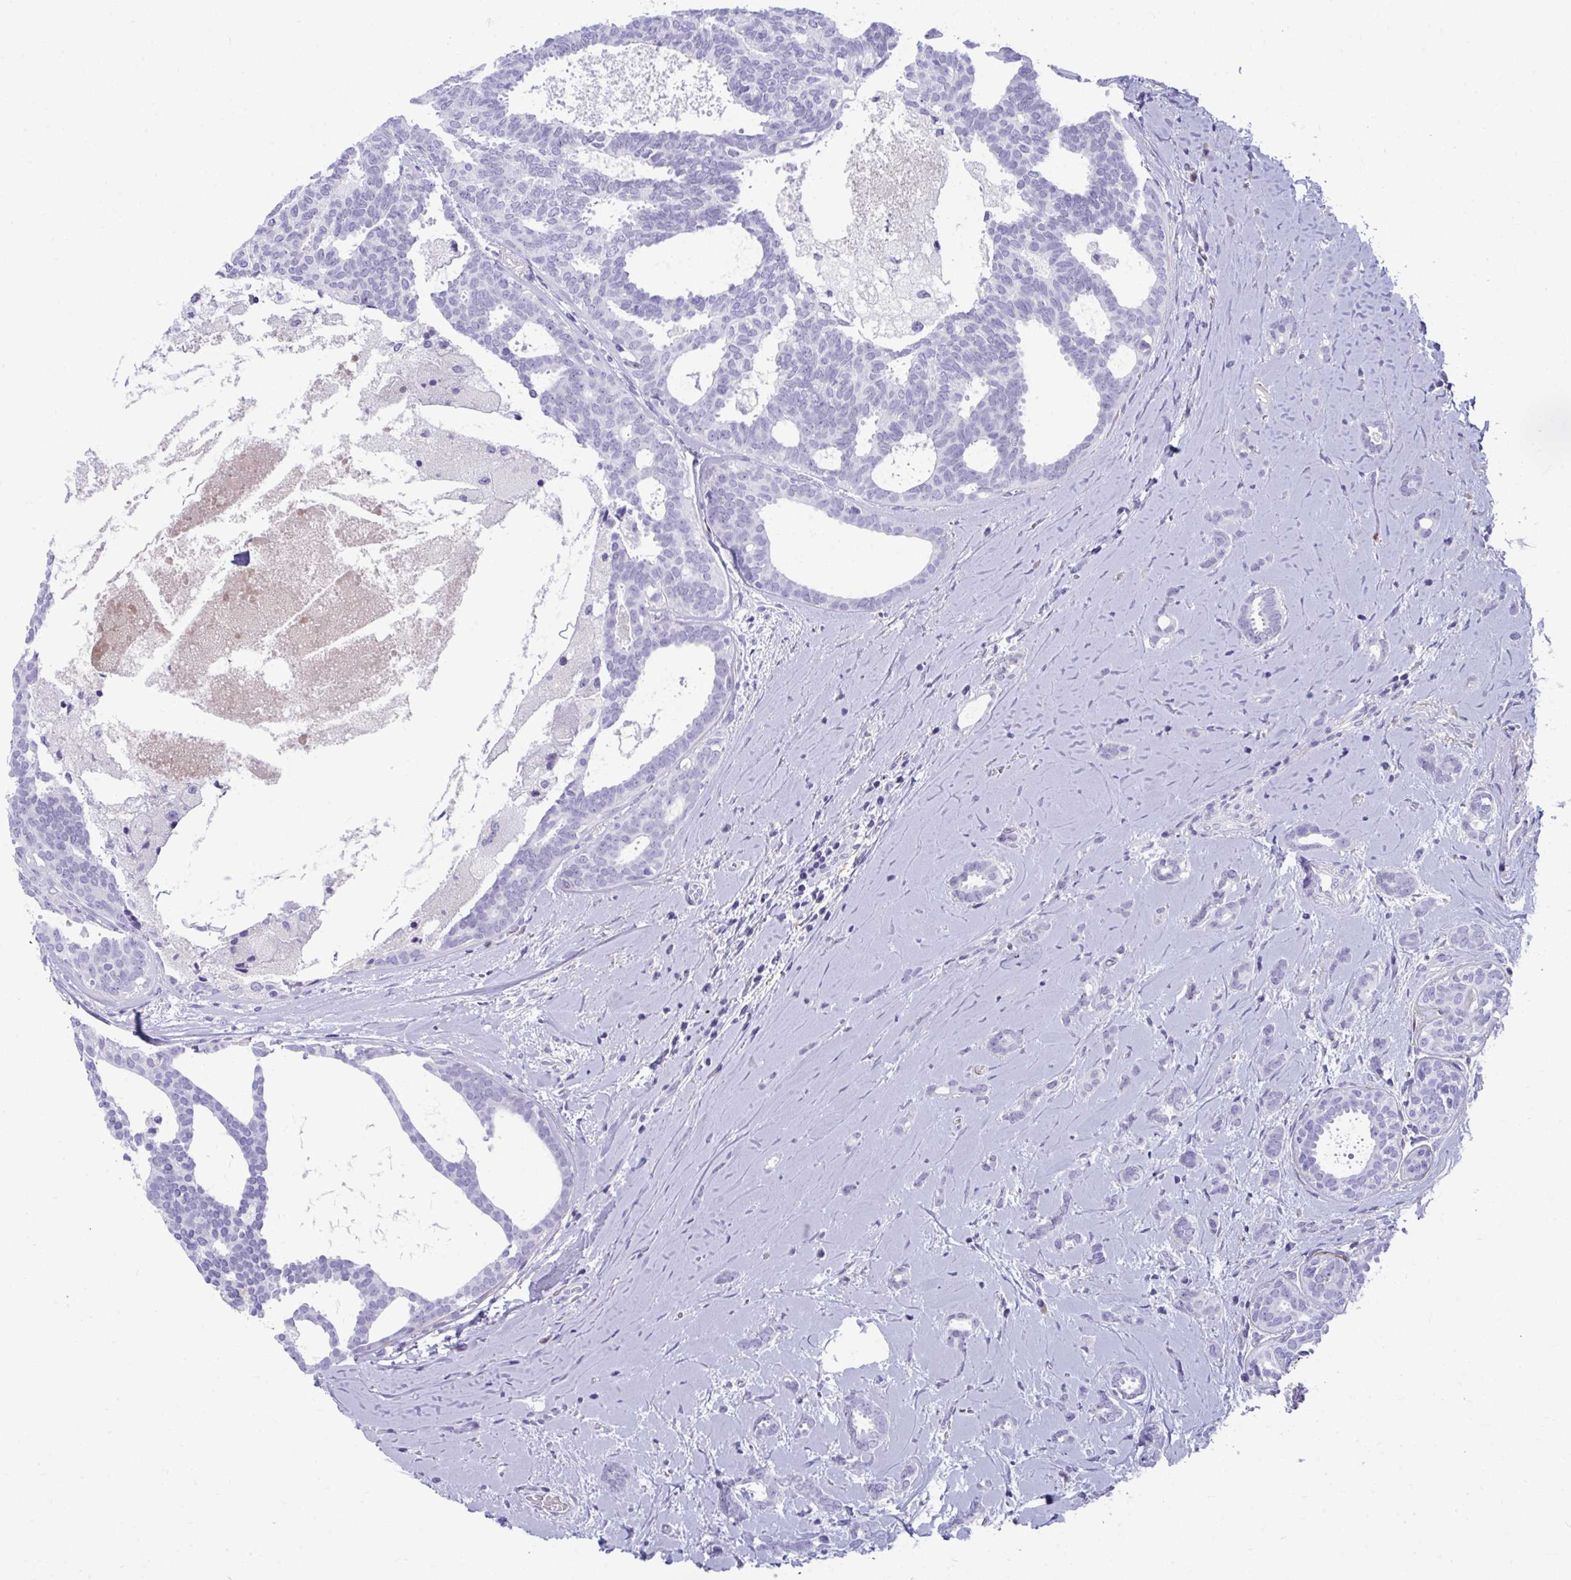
{"staining": {"intensity": "negative", "quantity": "none", "location": "none"}, "tissue": "breast cancer", "cell_type": "Tumor cells", "image_type": "cancer", "snomed": [{"axis": "morphology", "description": "Intraductal carcinoma, in situ"}, {"axis": "morphology", "description": "Duct carcinoma"}, {"axis": "morphology", "description": "Lobular carcinoma, in situ"}, {"axis": "topography", "description": "Breast"}], "caption": "Immunohistochemistry micrograph of breast cancer (lobular carcinoma in situ) stained for a protein (brown), which displays no positivity in tumor cells.", "gene": "PIGZ", "patient": {"sex": "female", "age": 44}}